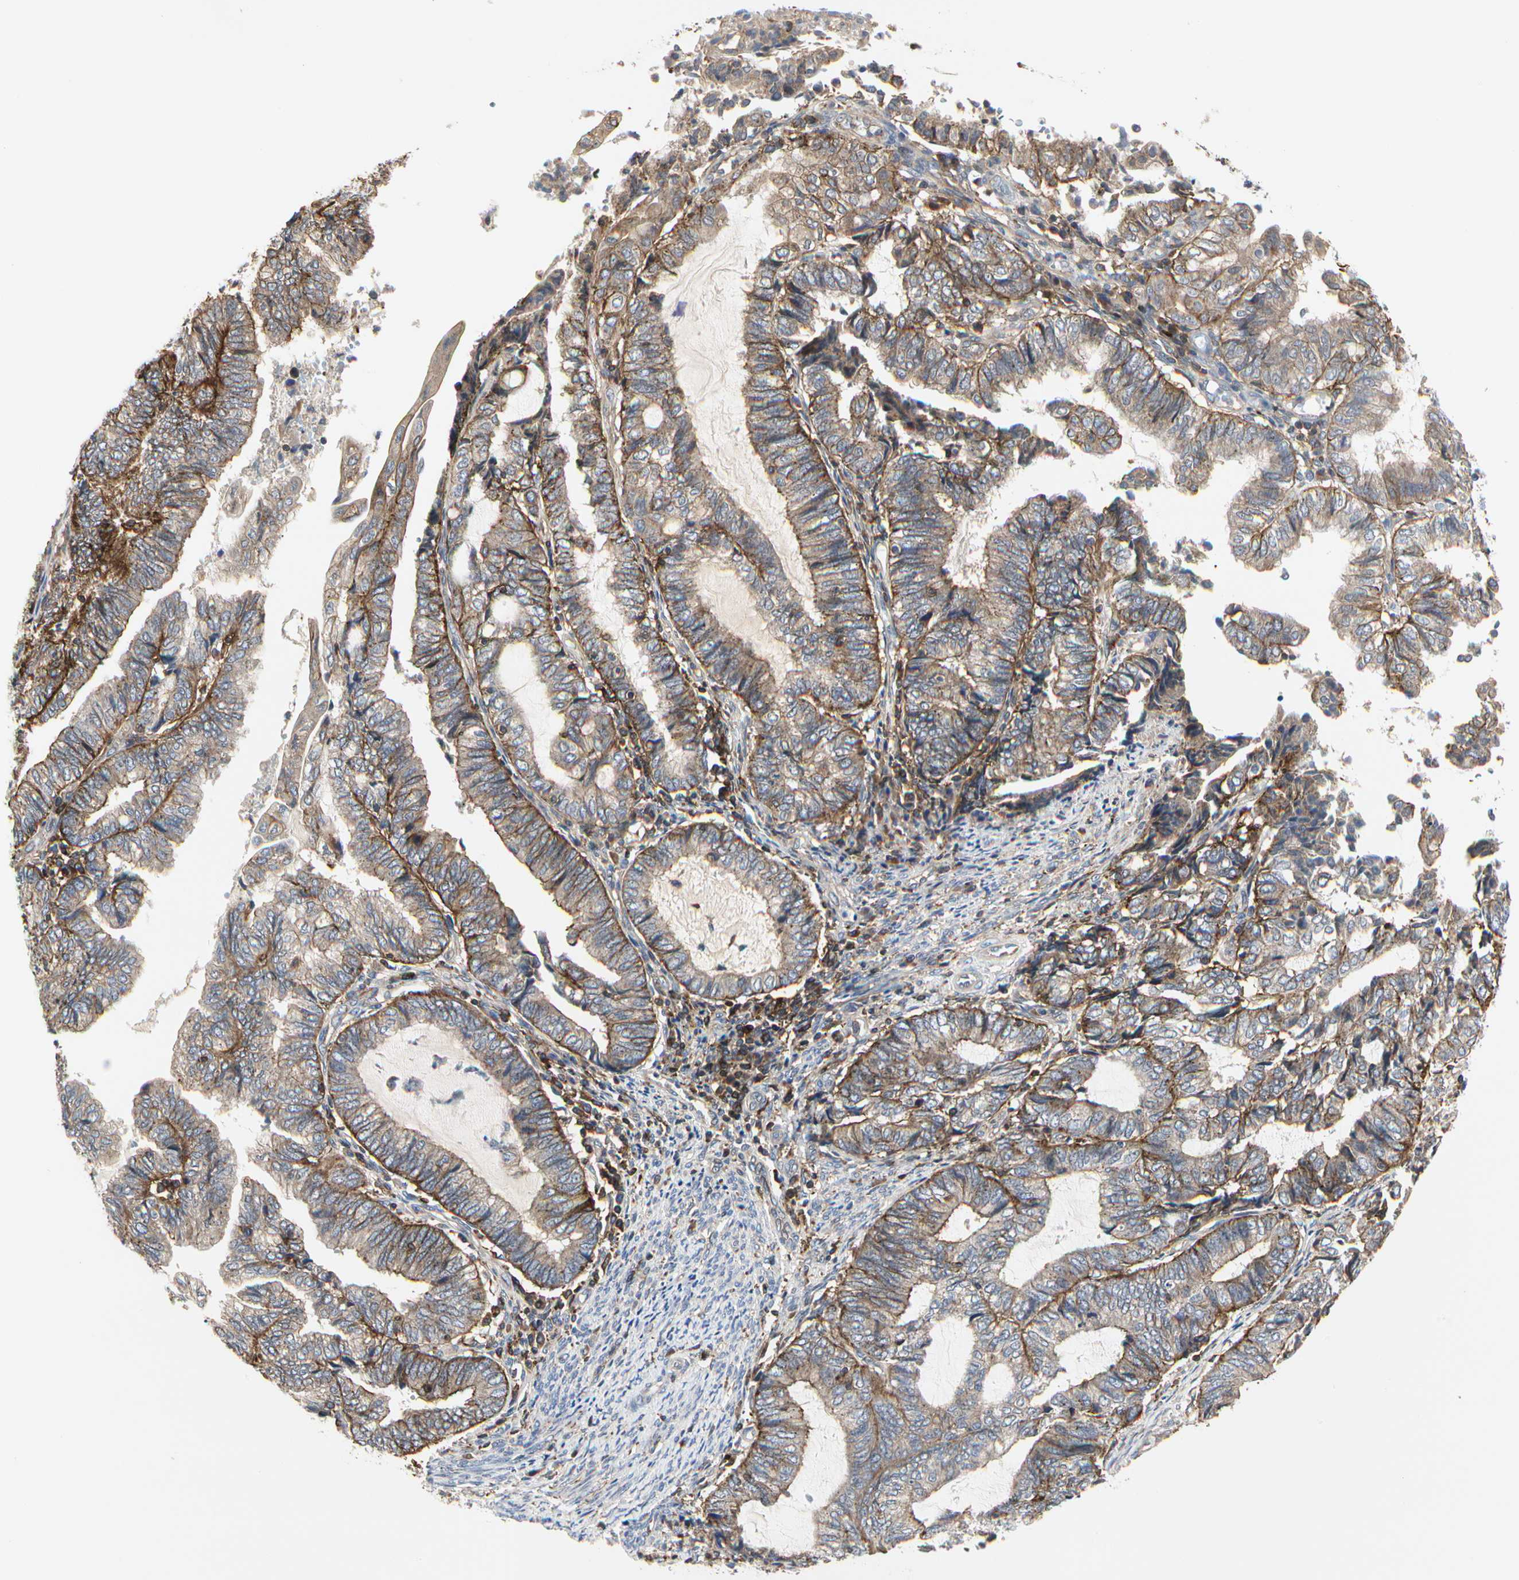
{"staining": {"intensity": "moderate", "quantity": ">75%", "location": "cytoplasmic/membranous"}, "tissue": "endometrial cancer", "cell_type": "Tumor cells", "image_type": "cancer", "snomed": [{"axis": "morphology", "description": "Adenocarcinoma, NOS"}, {"axis": "topography", "description": "Uterus"}, {"axis": "topography", "description": "Endometrium"}], "caption": "Moderate cytoplasmic/membranous protein positivity is identified in approximately >75% of tumor cells in endometrial cancer. (Brightfield microscopy of DAB IHC at high magnification).", "gene": "NAPG", "patient": {"sex": "female", "age": 70}}